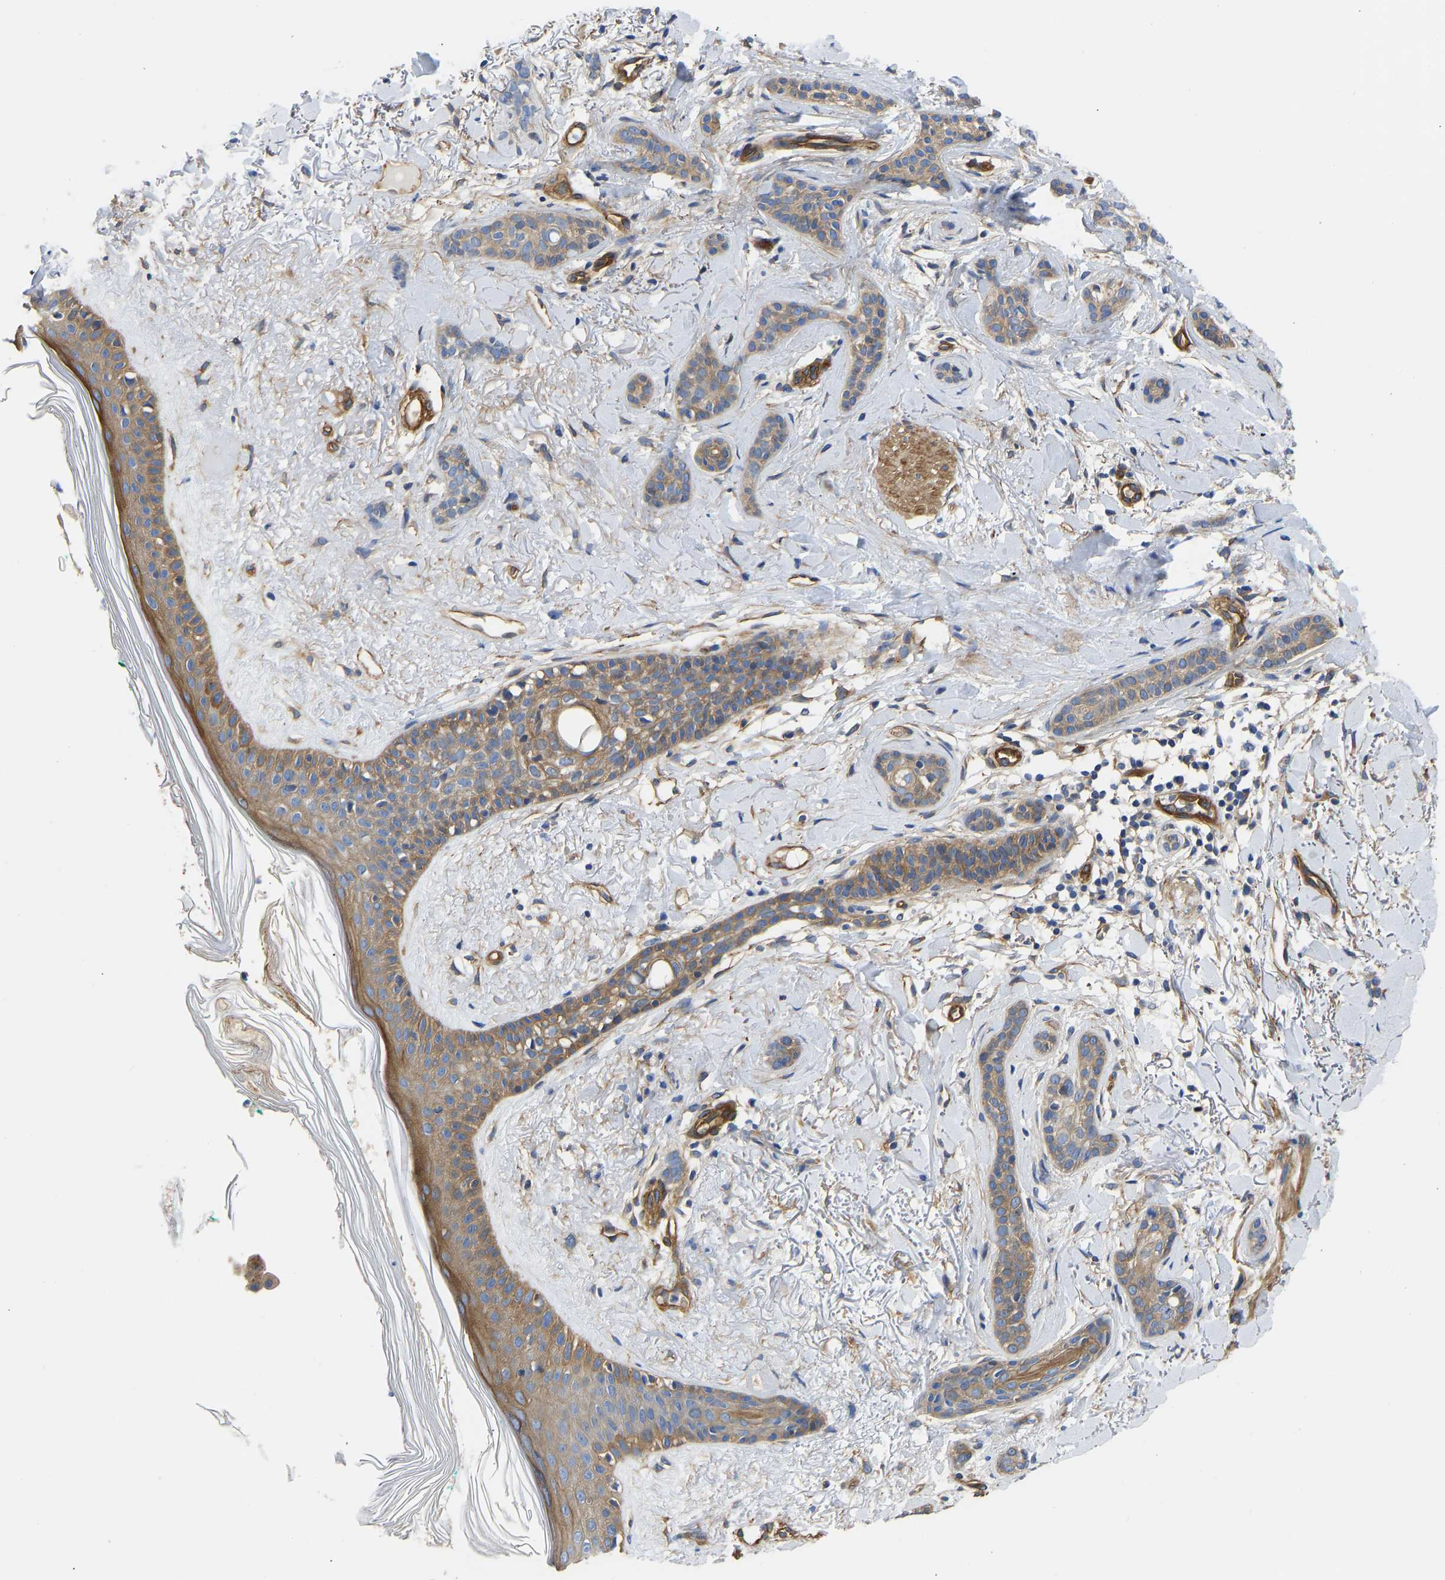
{"staining": {"intensity": "moderate", "quantity": ">75%", "location": "cytoplasmic/membranous"}, "tissue": "skin cancer", "cell_type": "Tumor cells", "image_type": "cancer", "snomed": [{"axis": "morphology", "description": "Basal cell carcinoma"}, {"axis": "morphology", "description": "Adnexal tumor, benign"}, {"axis": "topography", "description": "Skin"}], "caption": "About >75% of tumor cells in human benign adnexal tumor (skin) show moderate cytoplasmic/membranous protein staining as visualized by brown immunohistochemical staining.", "gene": "MYO1C", "patient": {"sex": "female", "age": 42}}